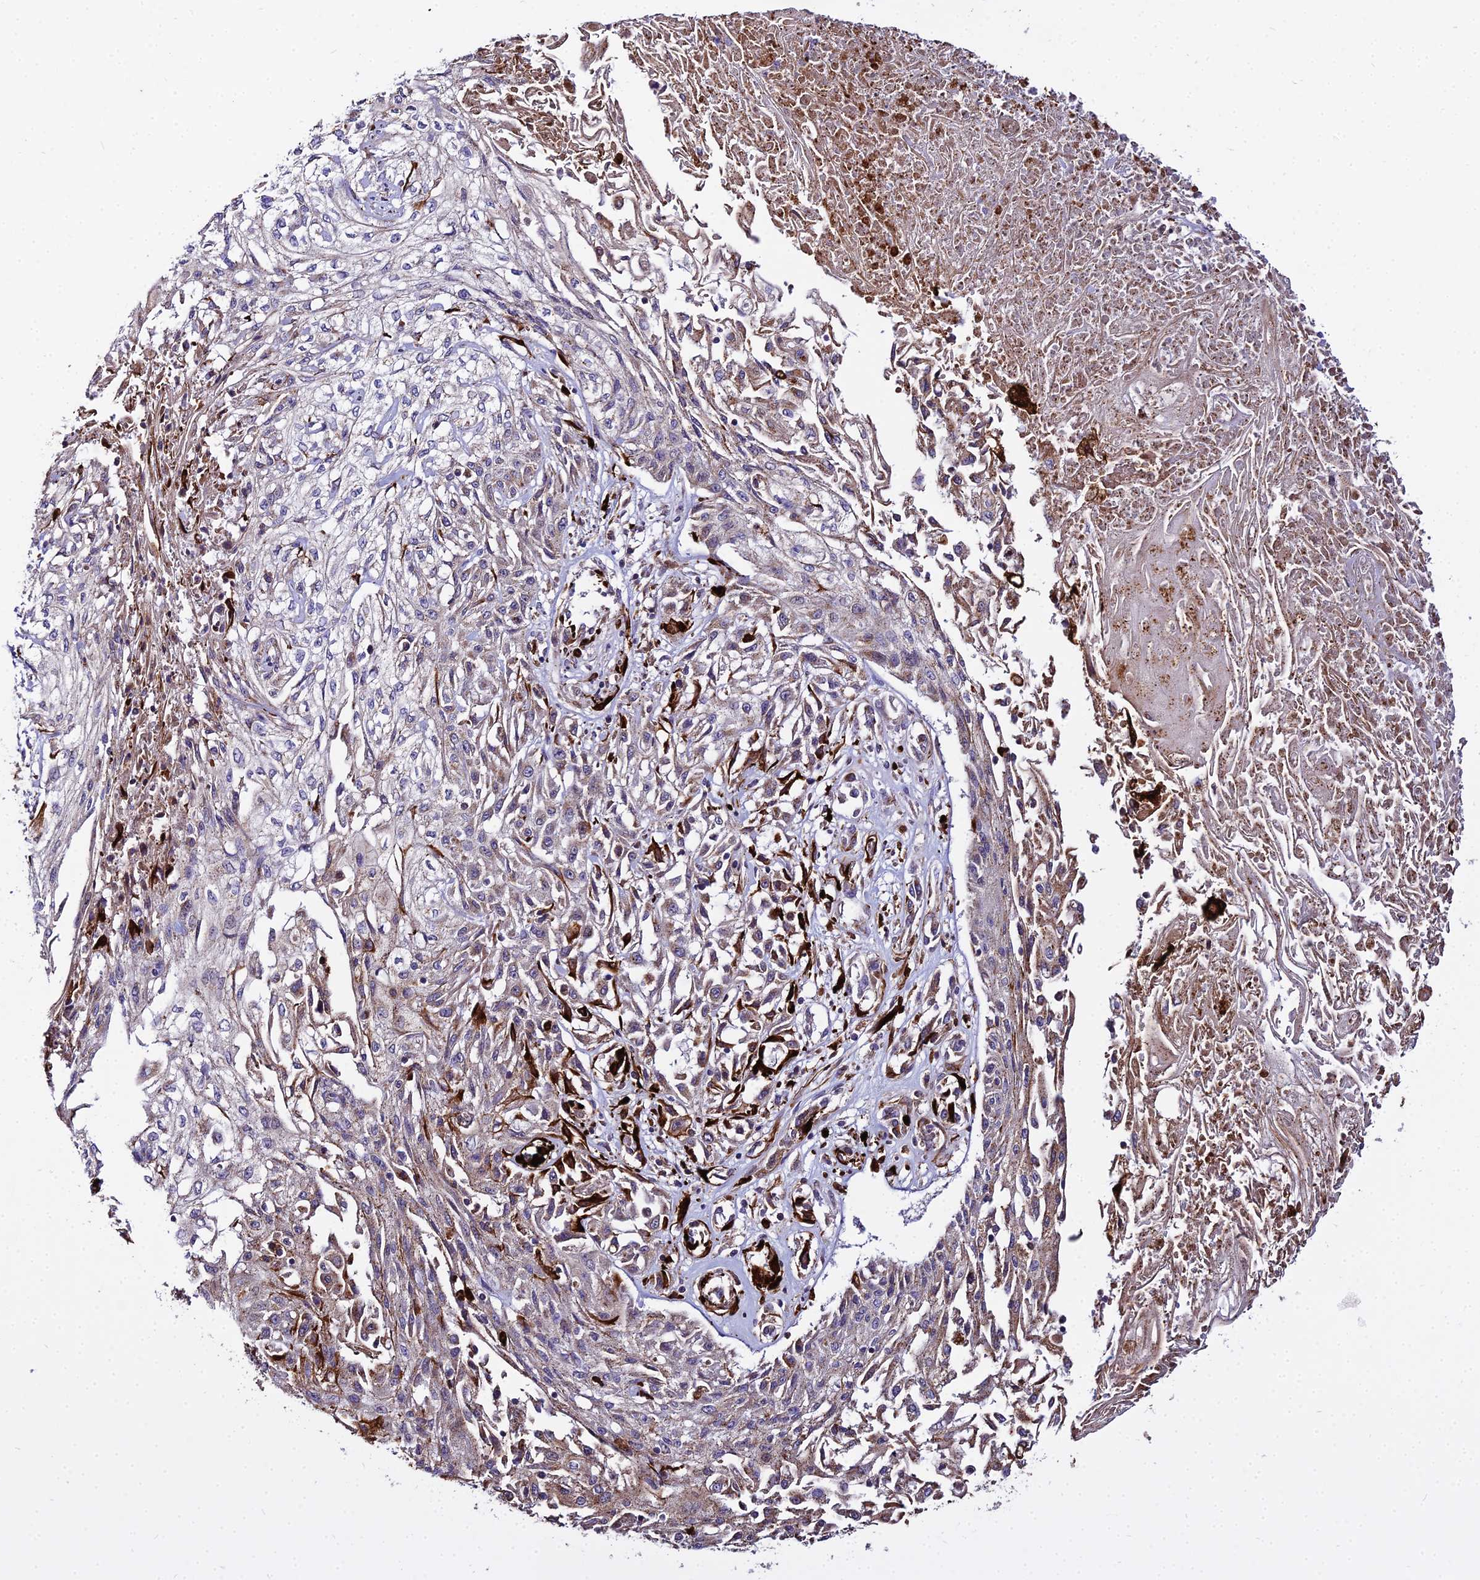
{"staining": {"intensity": "weak", "quantity": "25%-75%", "location": "cytoplasmic/membranous"}, "tissue": "skin cancer", "cell_type": "Tumor cells", "image_type": "cancer", "snomed": [{"axis": "morphology", "description": "Squamous cell carcinoma, NOS"}, {"axis": "morphology", "description": "Squamous cell carcinoma, metastatic, NOS"}, {"axis": "topography", "description": "Skin"}, {"axis": "topography", "description": "Lymph node"}], "caption": "The immunohistochemical stain labels weak cytoplasmic/membranous staining in tumor cells of metastatic squamous cell carcinoma (skin) tissue.", "gene": "PEX19", "patient": {"sex": "male", "age": 75}}